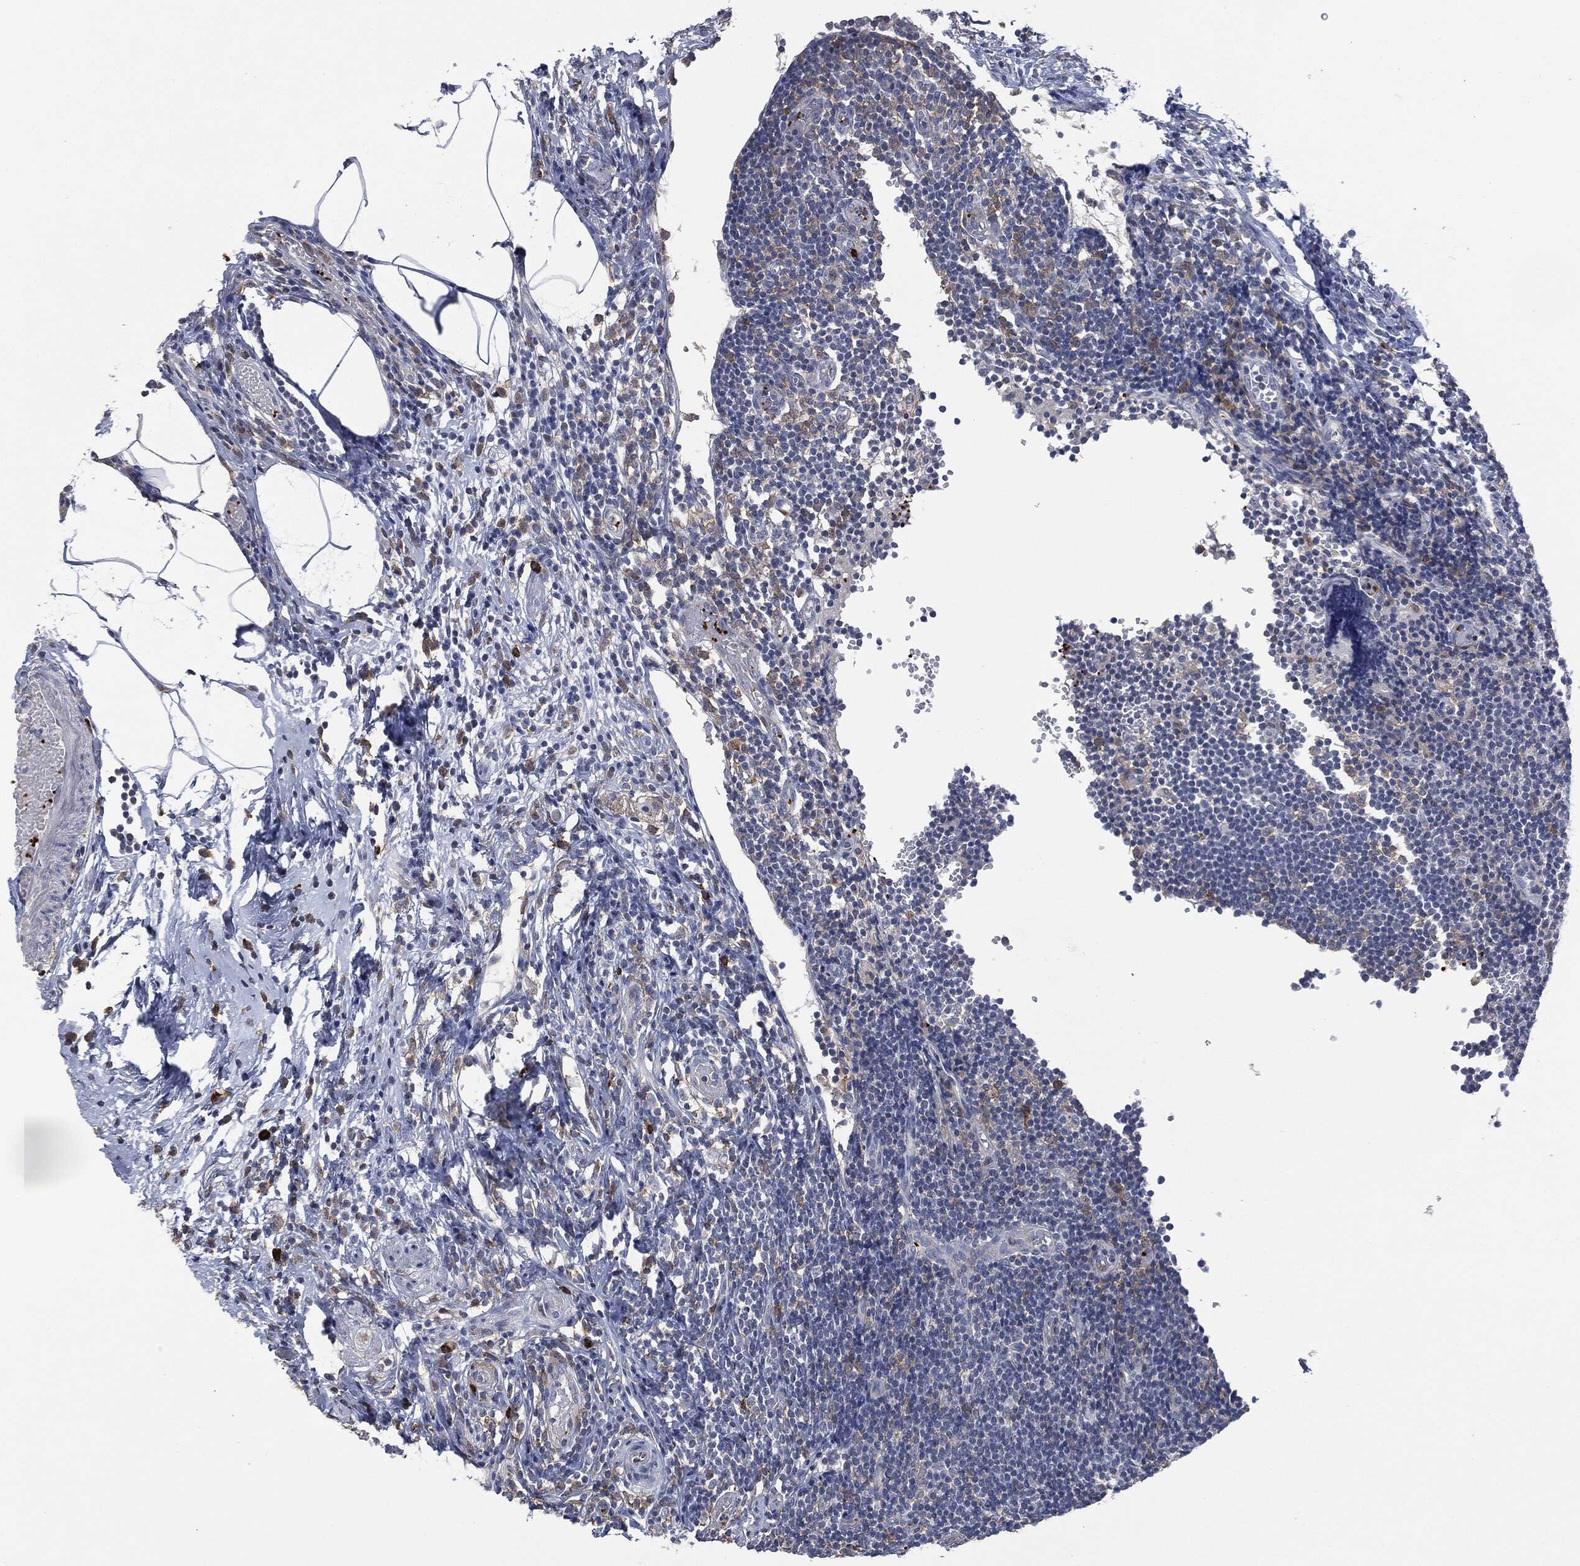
{"staining": {"intensity": "weak", "quantity": "<25%", "location": "cytoplasmic/membranous"}, "tissue": "appendix", "cell_type": "Glandular cells", "image_type": "normal", "snomed": [{"axis": "morphology", "description": "Normal tissue, NOS"}, {"axis": "topography", "description": "Appendix"}], "caption": "A high-resolution micrograph shows immunohistochemistry staining of normal appendix, which shows no significant staining in glandular cells.", "gene": "CD33", "patient": {"sex": "female", "age": 40}}